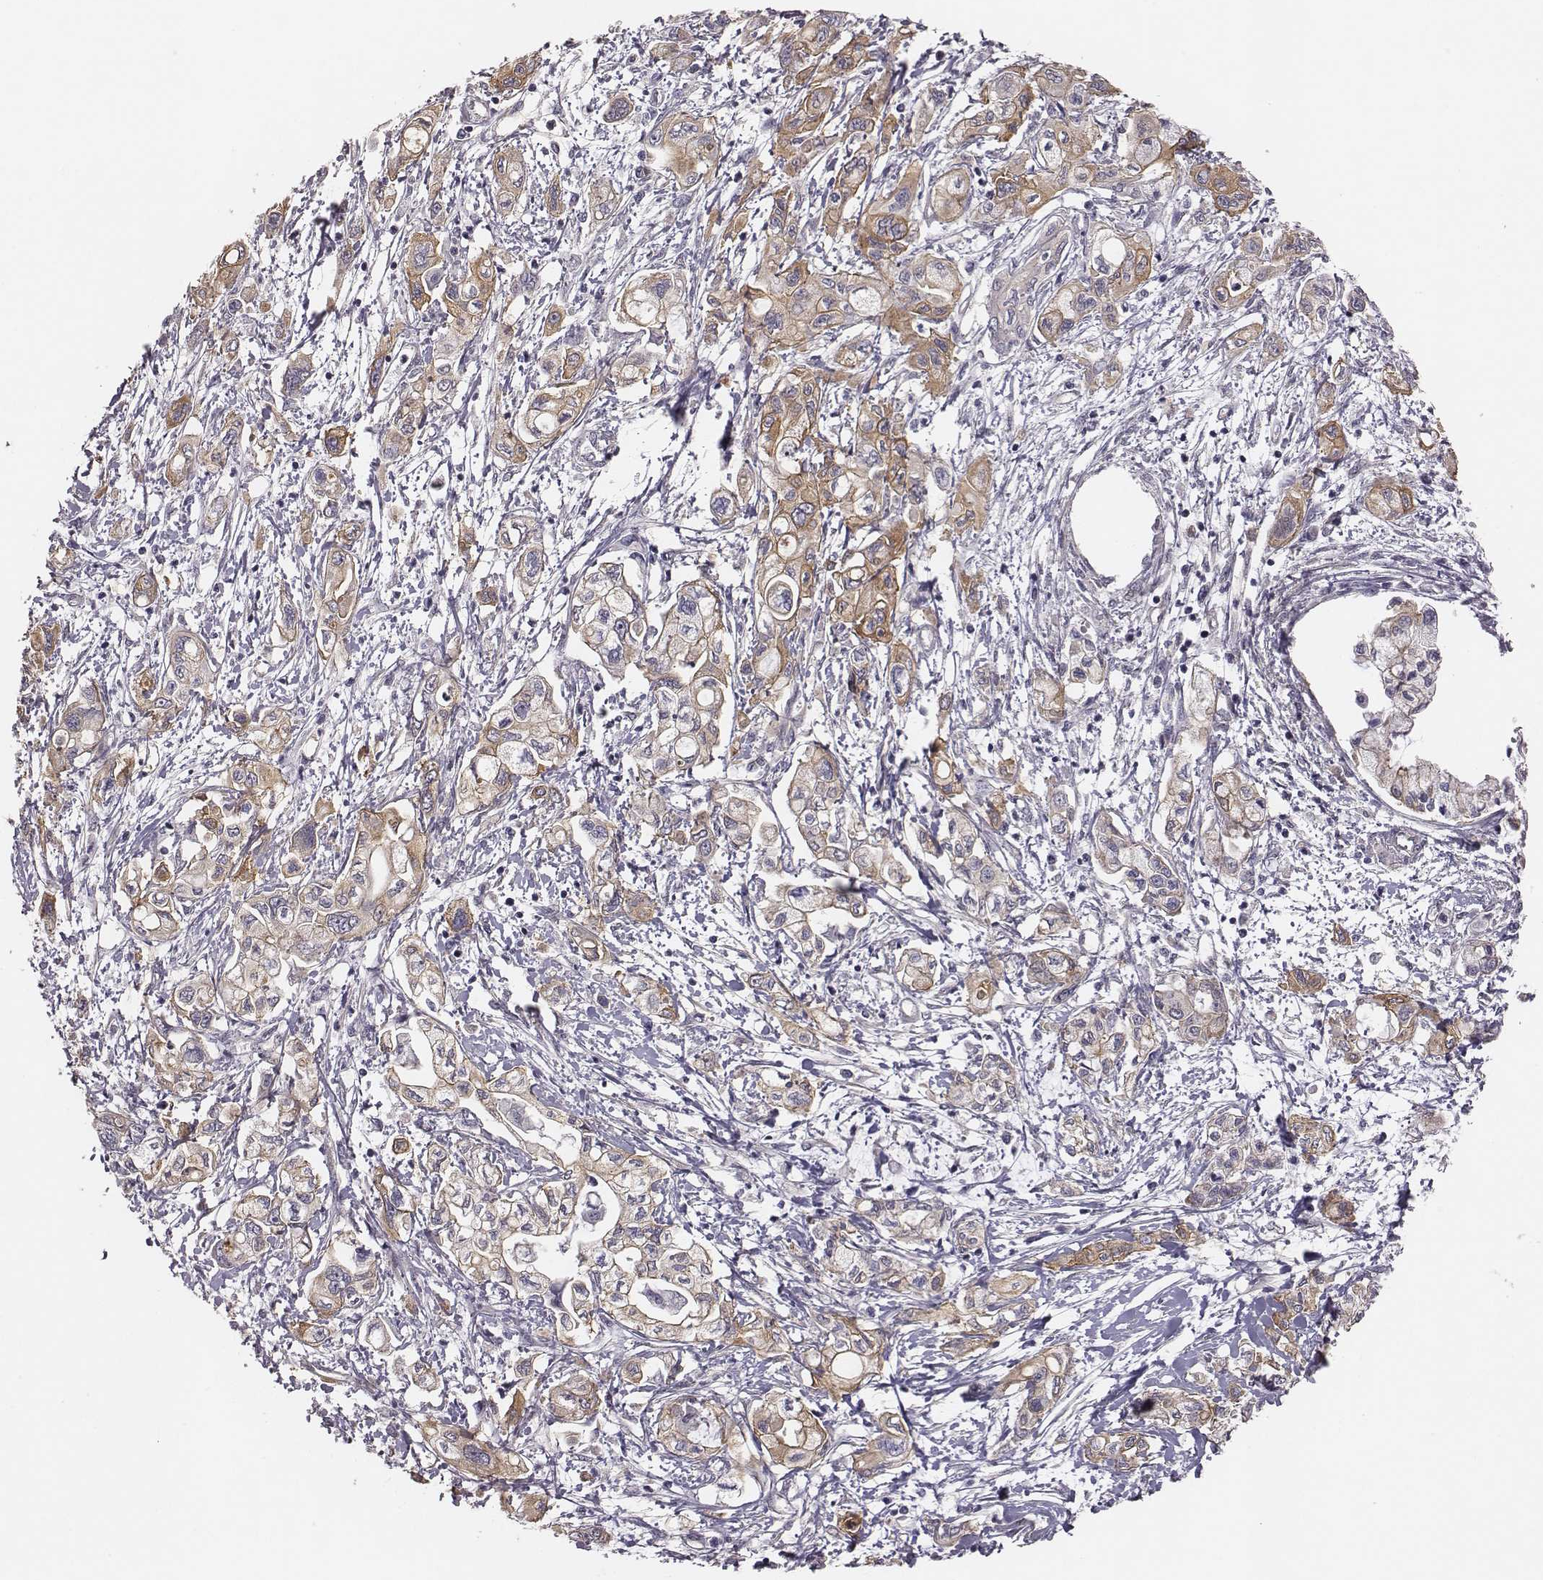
{"staining": {"intensity": "moderate", "quantity": "25%-75%", "location": "cytoplasmic/membranous"}, "tissue": "pancreatic cancer", "cell_type": "Tumor cells", "image_type": "cancer", "snomed": [{"axis": "morphology", "description": "Adenocarcinoma, NOS"}, {"axis": "topography", "description": "Pancreas"}], "caption": "A medium amount of moderate cytoplasmic/membranous expression is seen in approximately 25%-75% of tumor cells in pancreatic cancer (adenocarcinoma) tissue.", "gene": "SCARF1", "patient": {"sex": "male", "age": 54}}